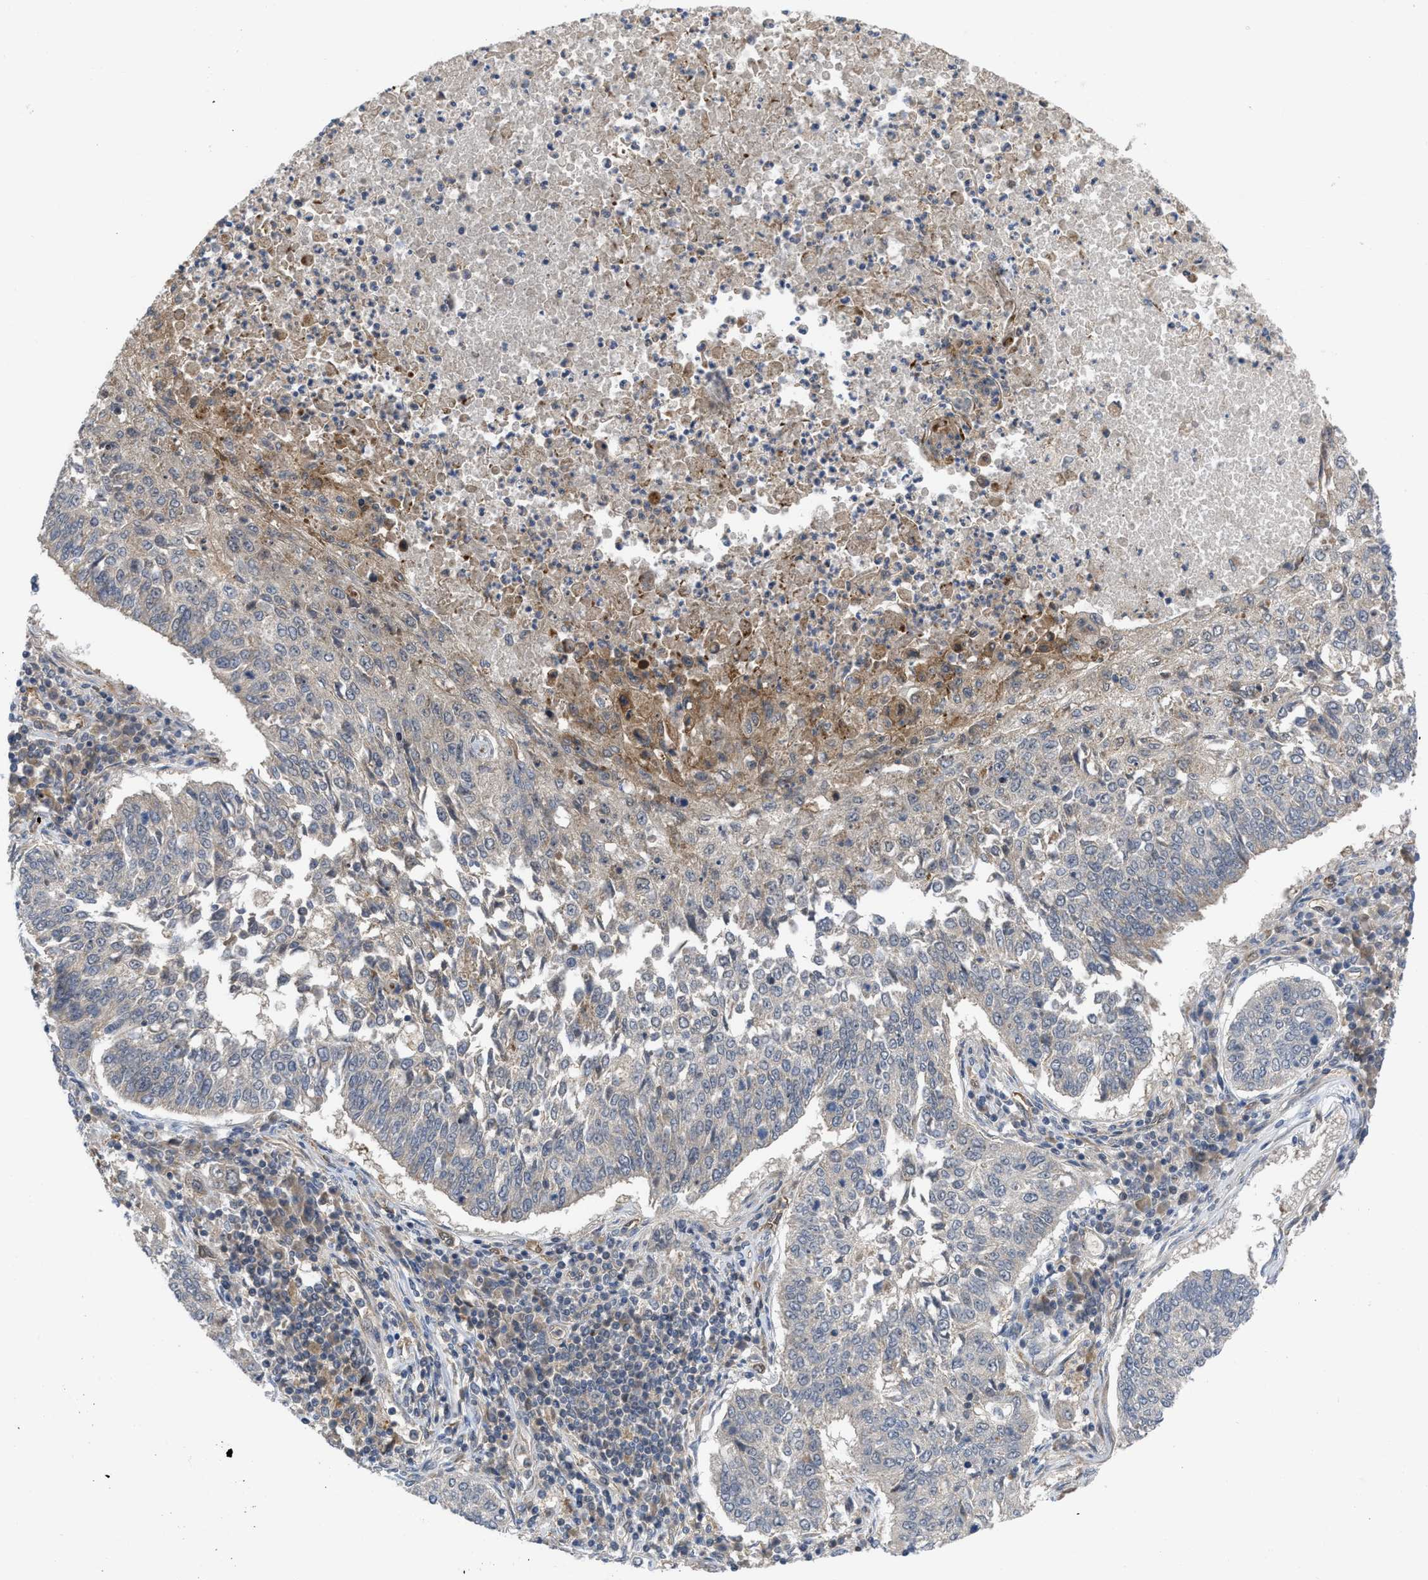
{"staining": {"intensity": "negative", "quantity": "none", "location": "none"}, "tissue": "lung cancer", "cell_type": "Tumor cells", "image_type": "cancer", "snomed": [{"axis": "morphology", "description": "Normal tissue, NOS"}, {"axis": "morphology", "description": "Squamous cell carcinoma, NOS"}, {"axis": "topography", "description": "Cartilage tissue"}, {"axis": "topography", "description": "Bronchus"}, {"axis": "topography", "description": "Lung"}], "caption": "Image shows no significant protein positivity in tumor cells of lung cancer.", "gene": "LDAF1", "patient": {"sex": "female", "age": 49}}